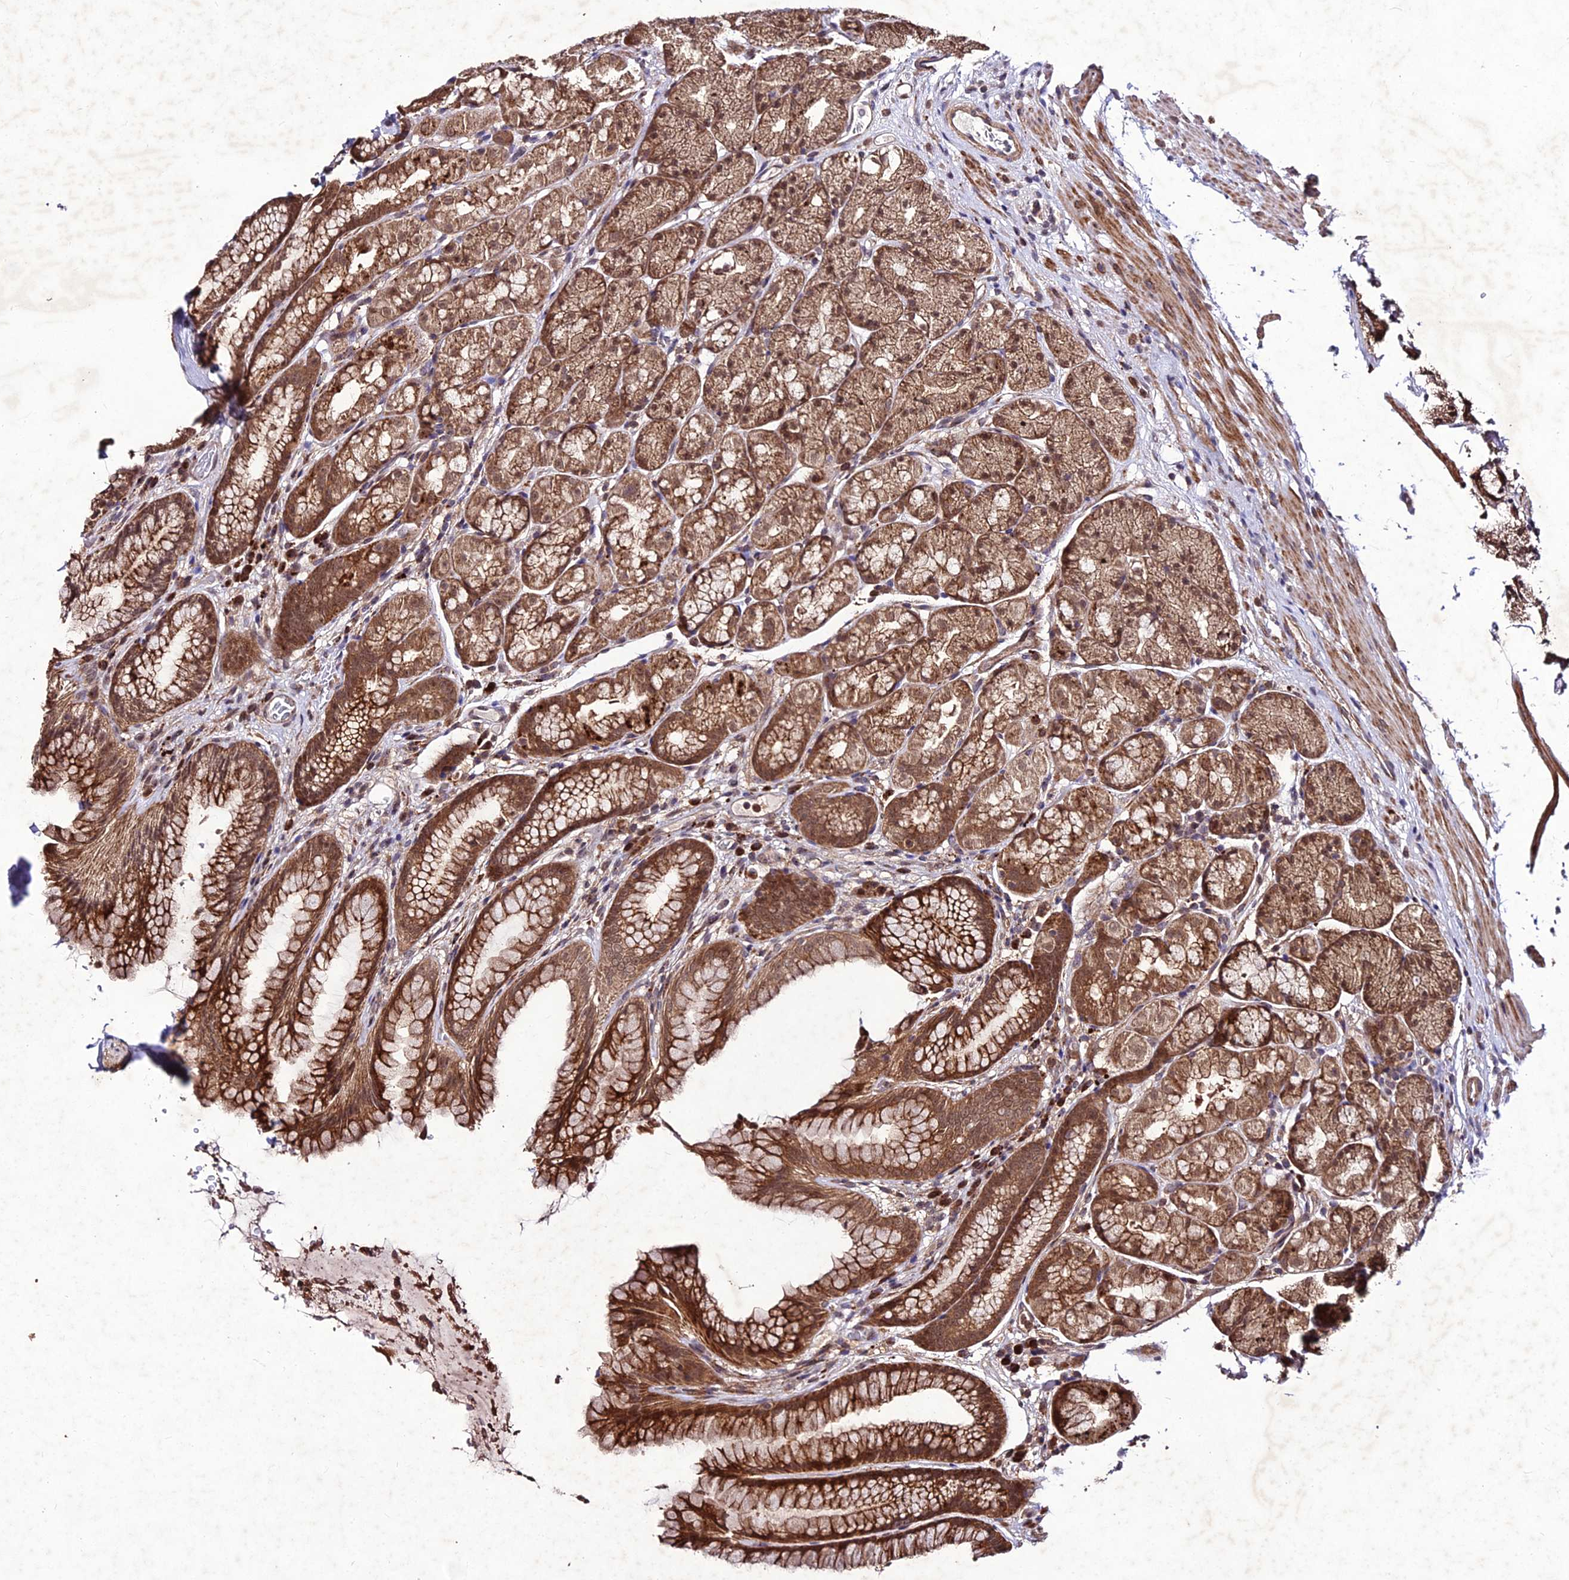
{"staining": {"intensity": "moderate", "quantity": ">75%", "location": "cytoplasmic/membranous,nuclear"}, "tissue": "stomach", "cell_type": "Glandular cells", "image_type": "normal", "snomed": [{"axis": "morphology", "description": "Normal tissue, NOS"}, {"axis": "topography", "description": "Stomach"}], "caption": "Unremarkable stomach reveals moderate cytoplasmic/membranous,nuclear positivity in approximately >75% of glandular cells (IHC, brightfield microscopy, high magnification)..", "gene": "ZNF766", "patient": {"sex": "male", "age": 63}}